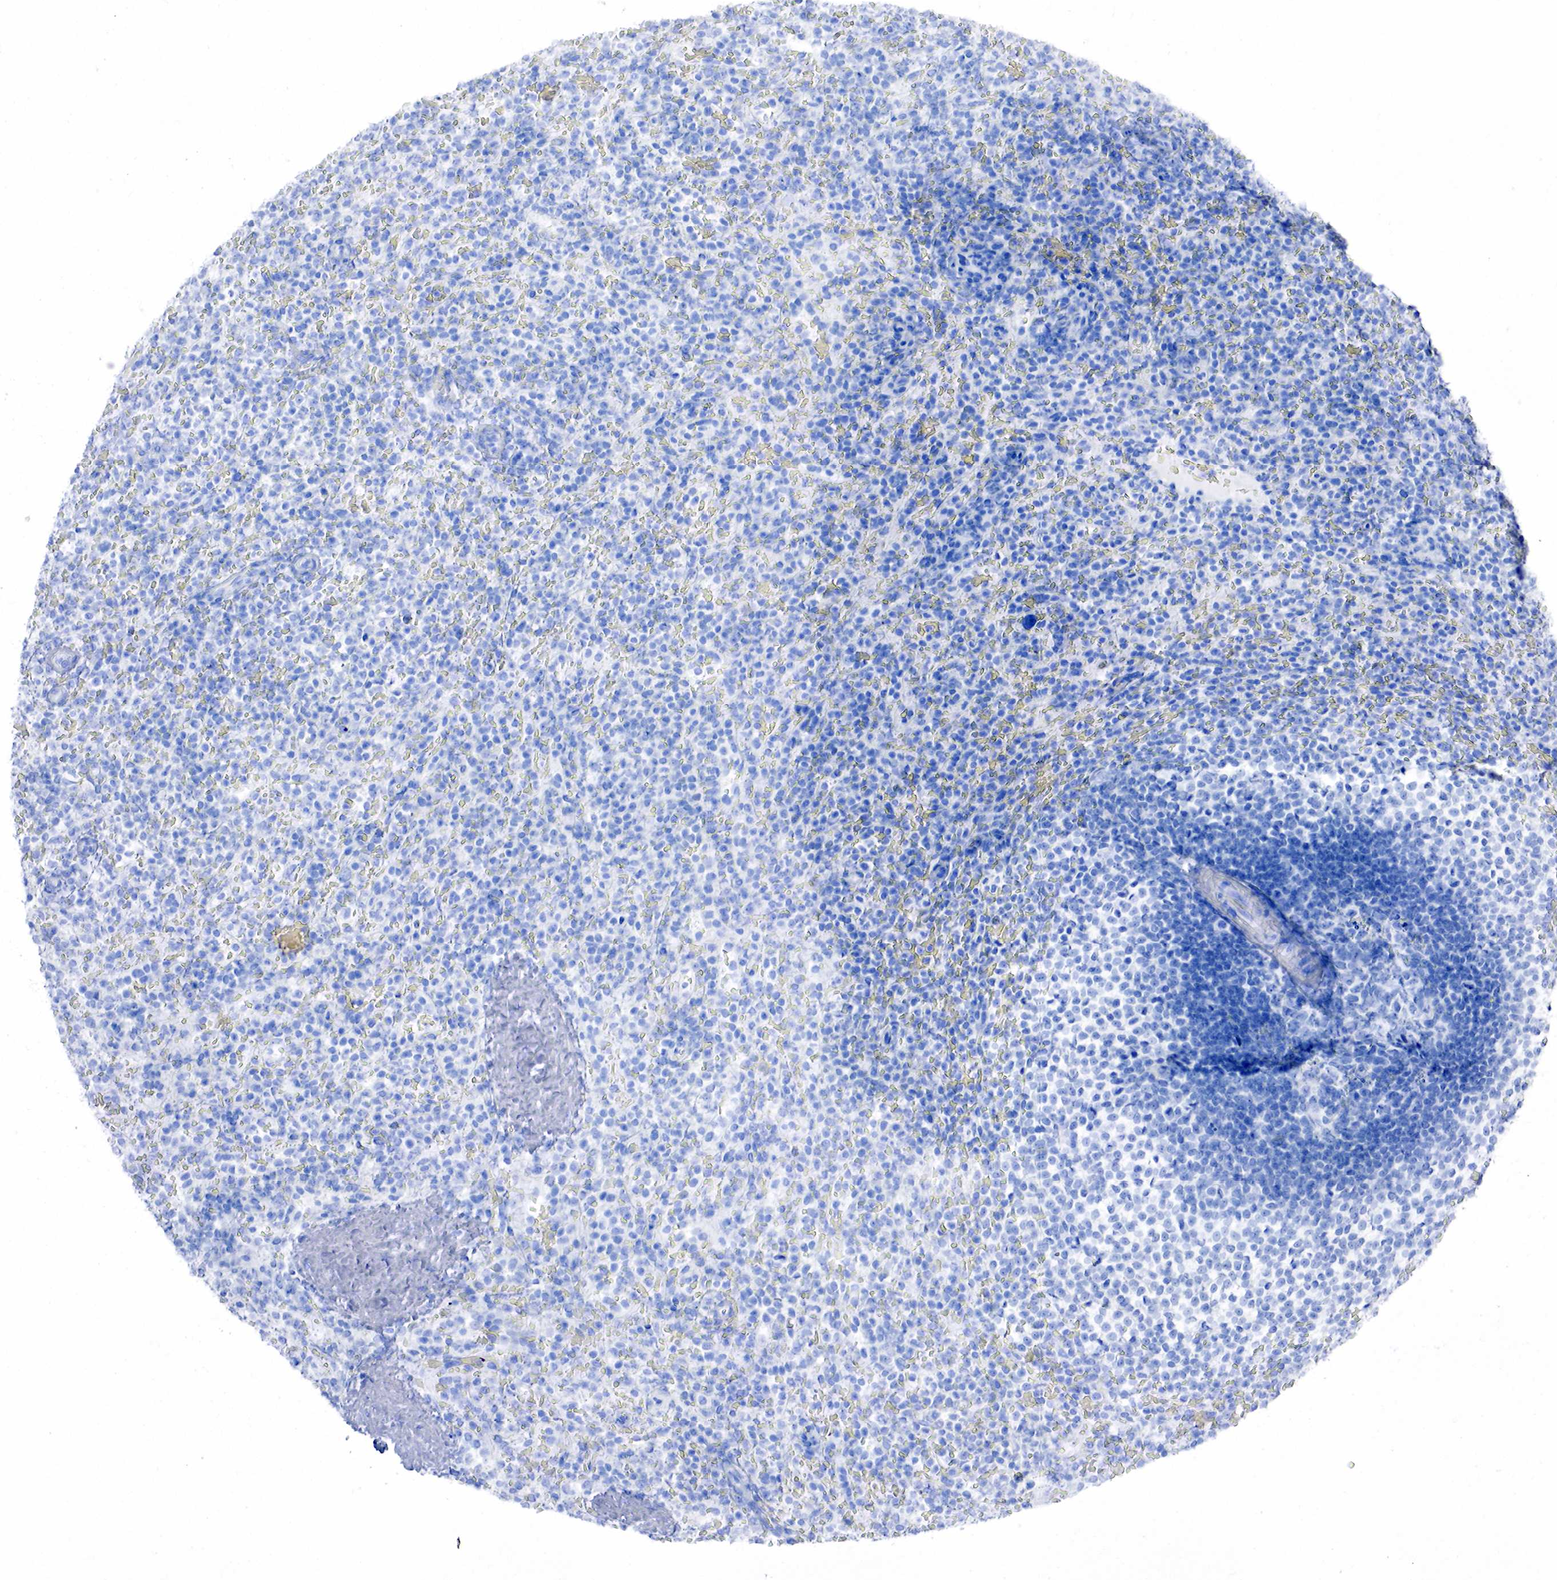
{"staining": {"intensity": "negative", "quantity": "none", "location": "none"}, "tissue": "spleen", "cell_type": "Cells in red pulp", "image_type": "normal", "snomed": [{"axis": "morphology", "description": "Normal tissue, NOS"}, {"axis": "topography", "description": "Spleen"}], "caption": "This is an immunohistochemistry photomicrograph of benign spleen. There is no expression in cells in red pulp.", "gene": "PTH", "patient": {"sex": "female", "age": 21}}